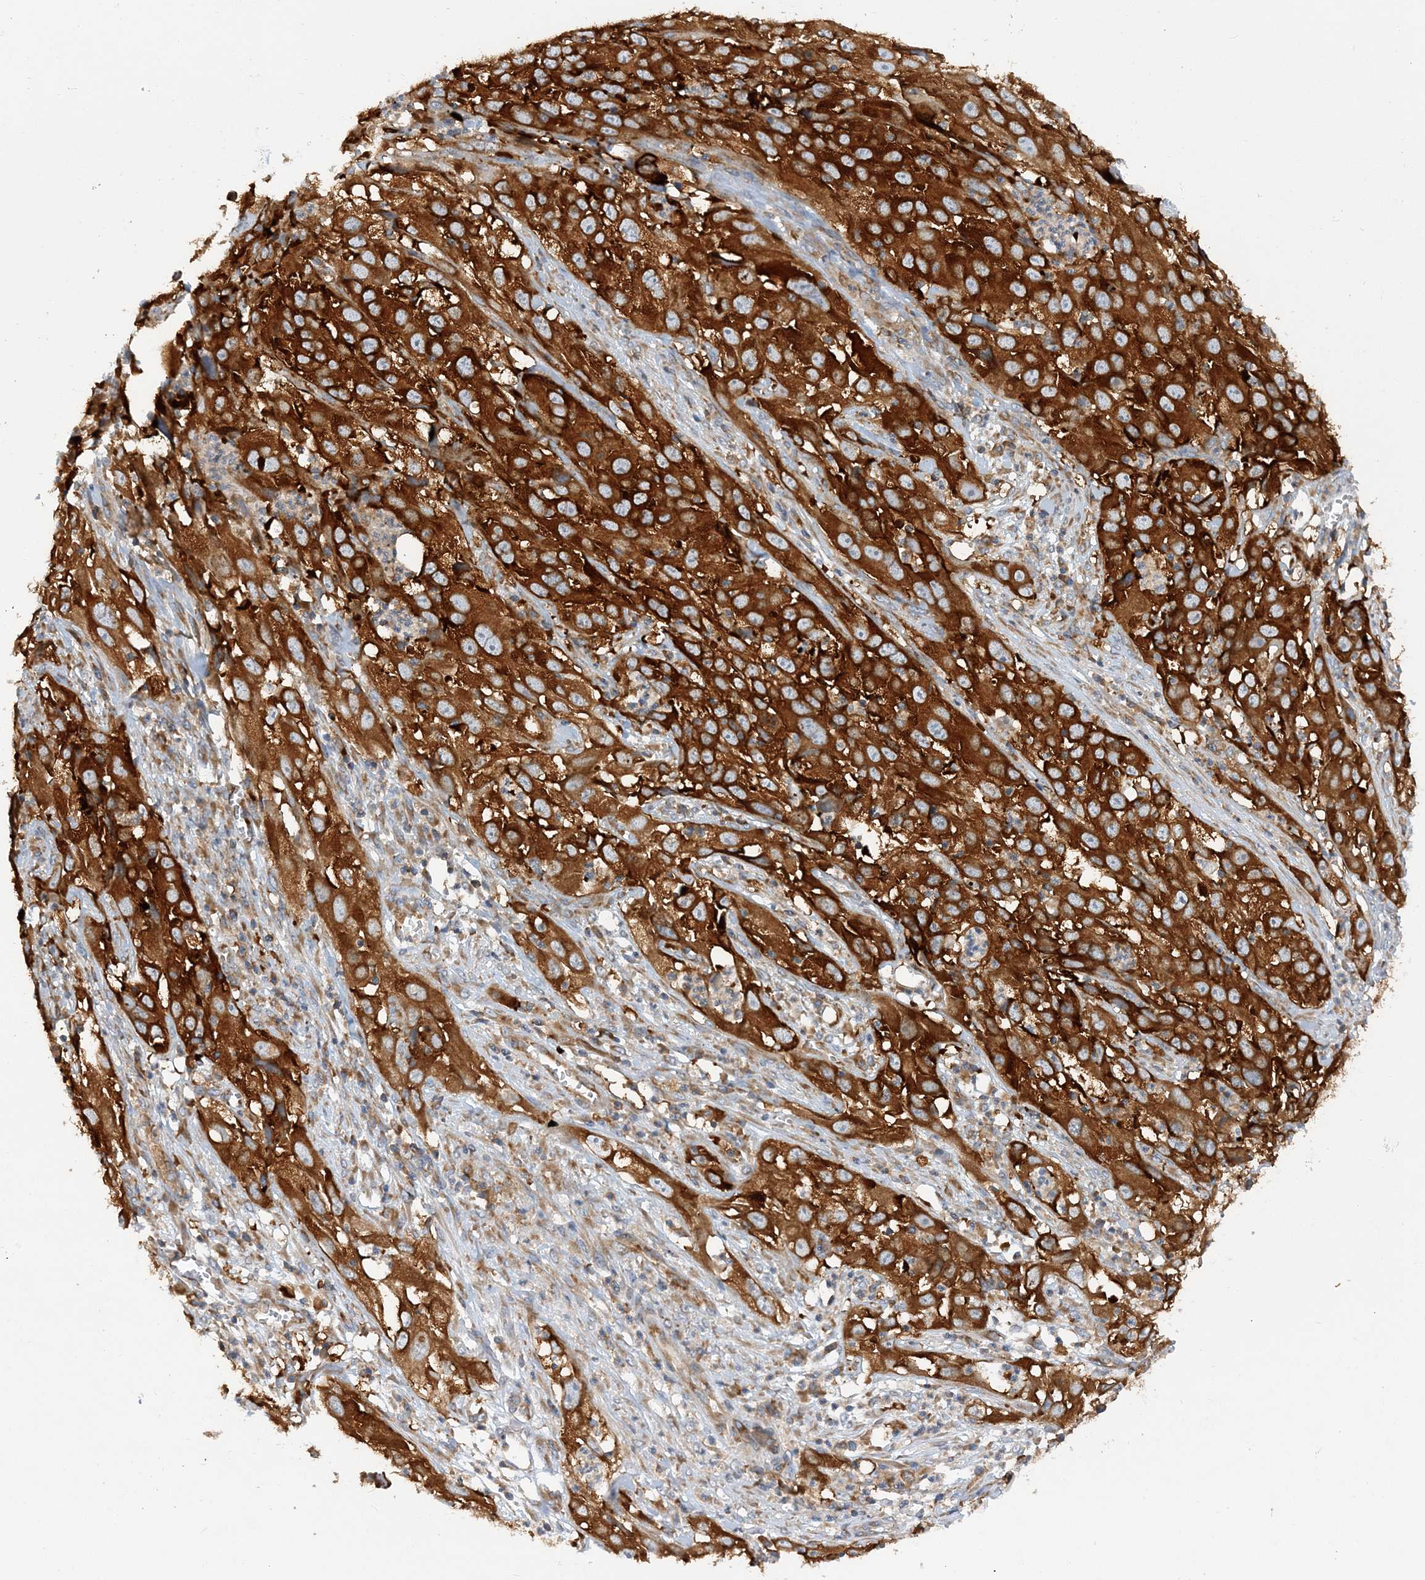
{"staining": {"intensity": "strong", "quantity": ">75%", "location": "cytoplasmic/membranous"}, "tissue": "cervical cancer", "cell_type": "Tumor cells", "image_type": "cancer", "snomed": [{"axis": "morphology", "description": "Squamous cell carcinoma, NOS"}, {"axis": "topography", "description": "Cervix"}], "caption": "Approximately >75% of tumor cells in human squamous cell carcinoma (cervical) show strong cytoplasmic/membranous protein positivity as visualized by brown immunohistochemical staining.", "gene": "LARP4B", "patient": {"sex": "female", "age": 32}}